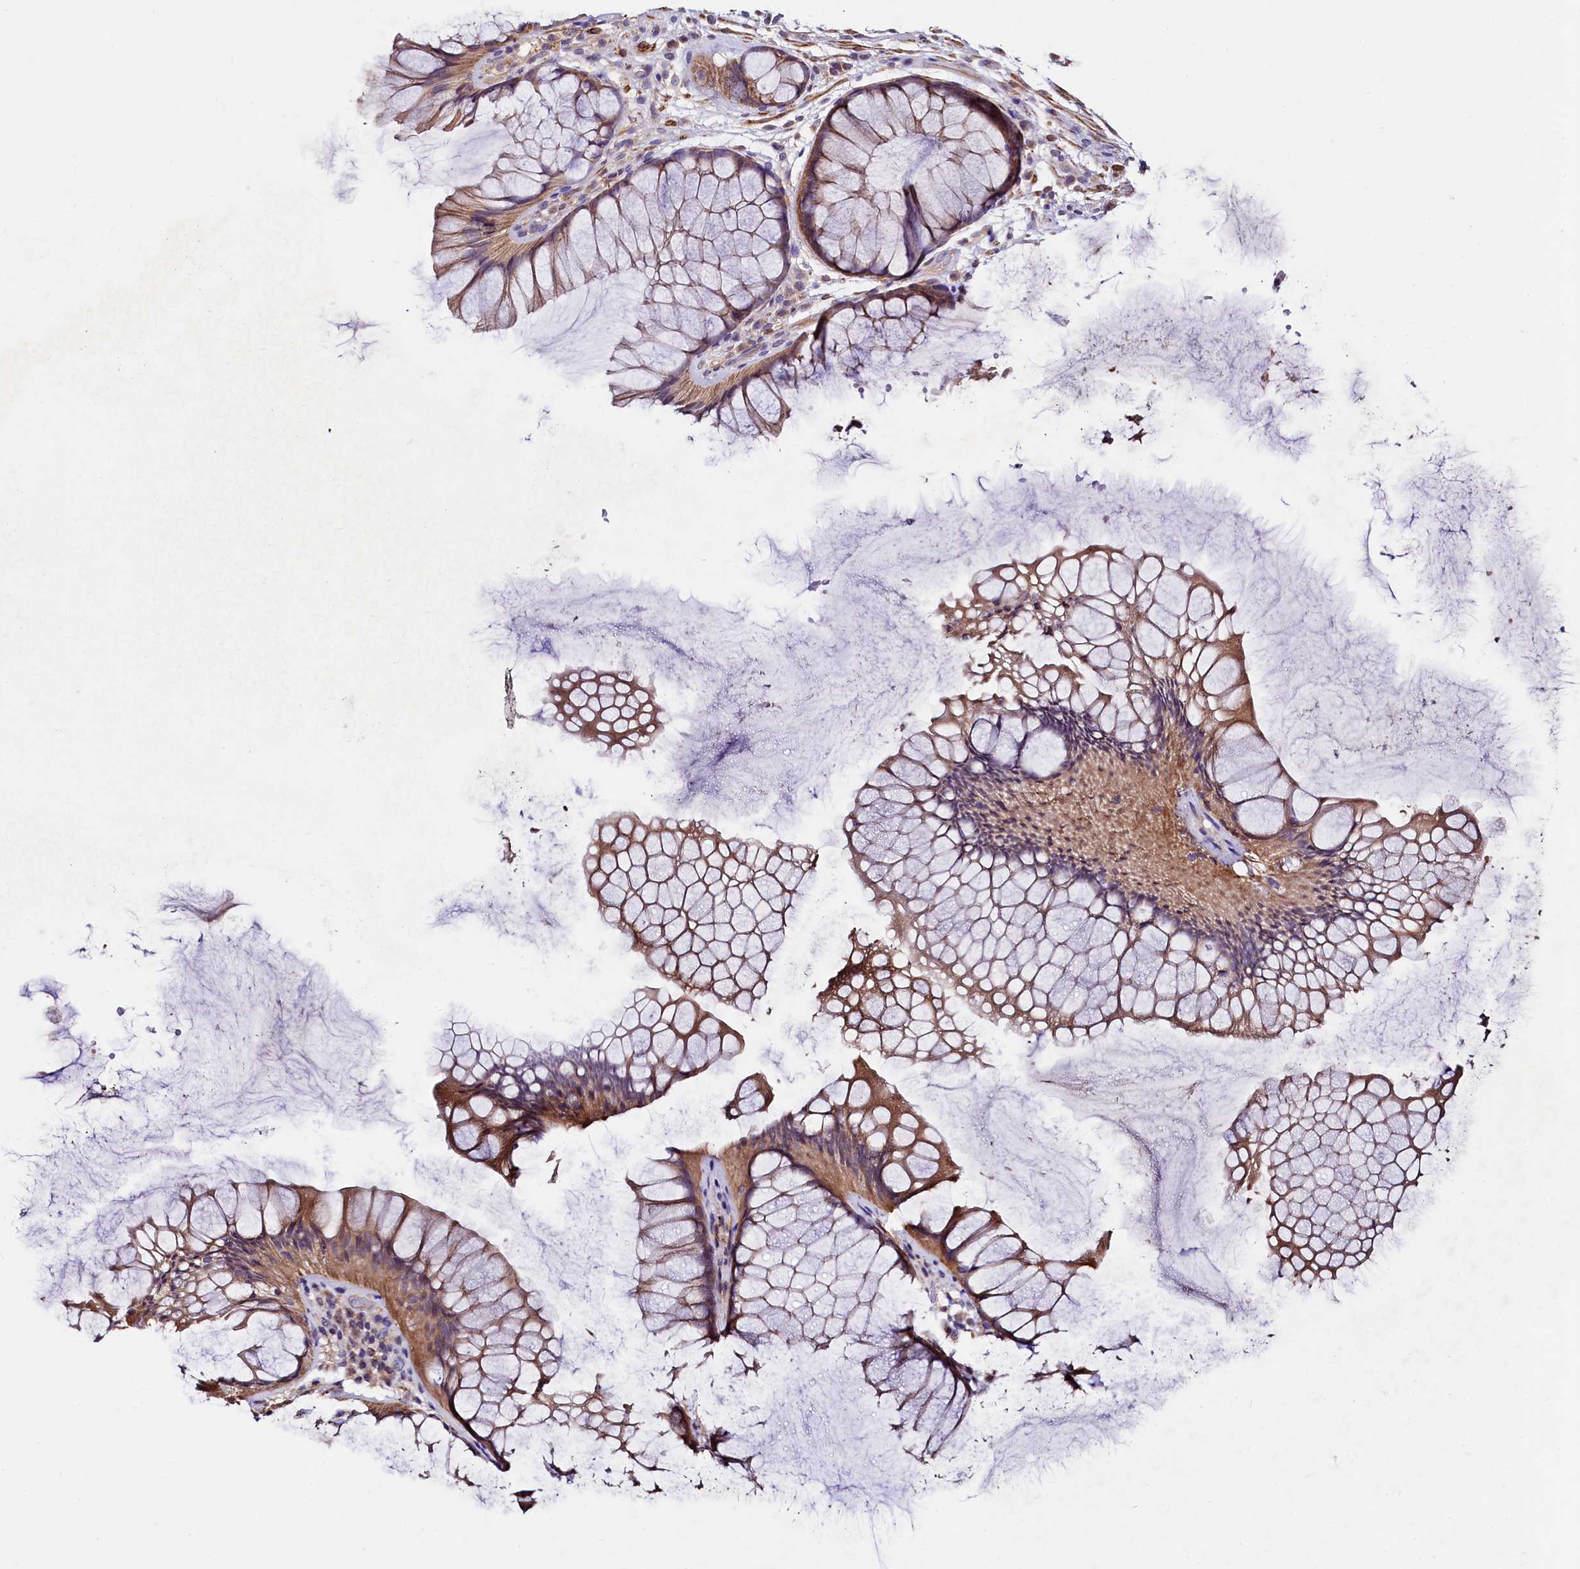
{"staining": {"intensity": "moderate", "quantity": ">75%", "location": "cytoplasmic/membranous"}, "tissue": "rectum", "cell_type": "Glandular cells", "image_type": "normal", "snomed": [{"axis": "morphology", "description": "Normal tissue, NOS"}, {"axis": "topography", "description": "Rectum"}], "caption": "A photomicrograph of rectum stained for a protein displays moderate cytoplasmic/membranous brown staining in glandular cells.", "gene": "CIAO3", "patient": {"sex": "male", "age": 51}}